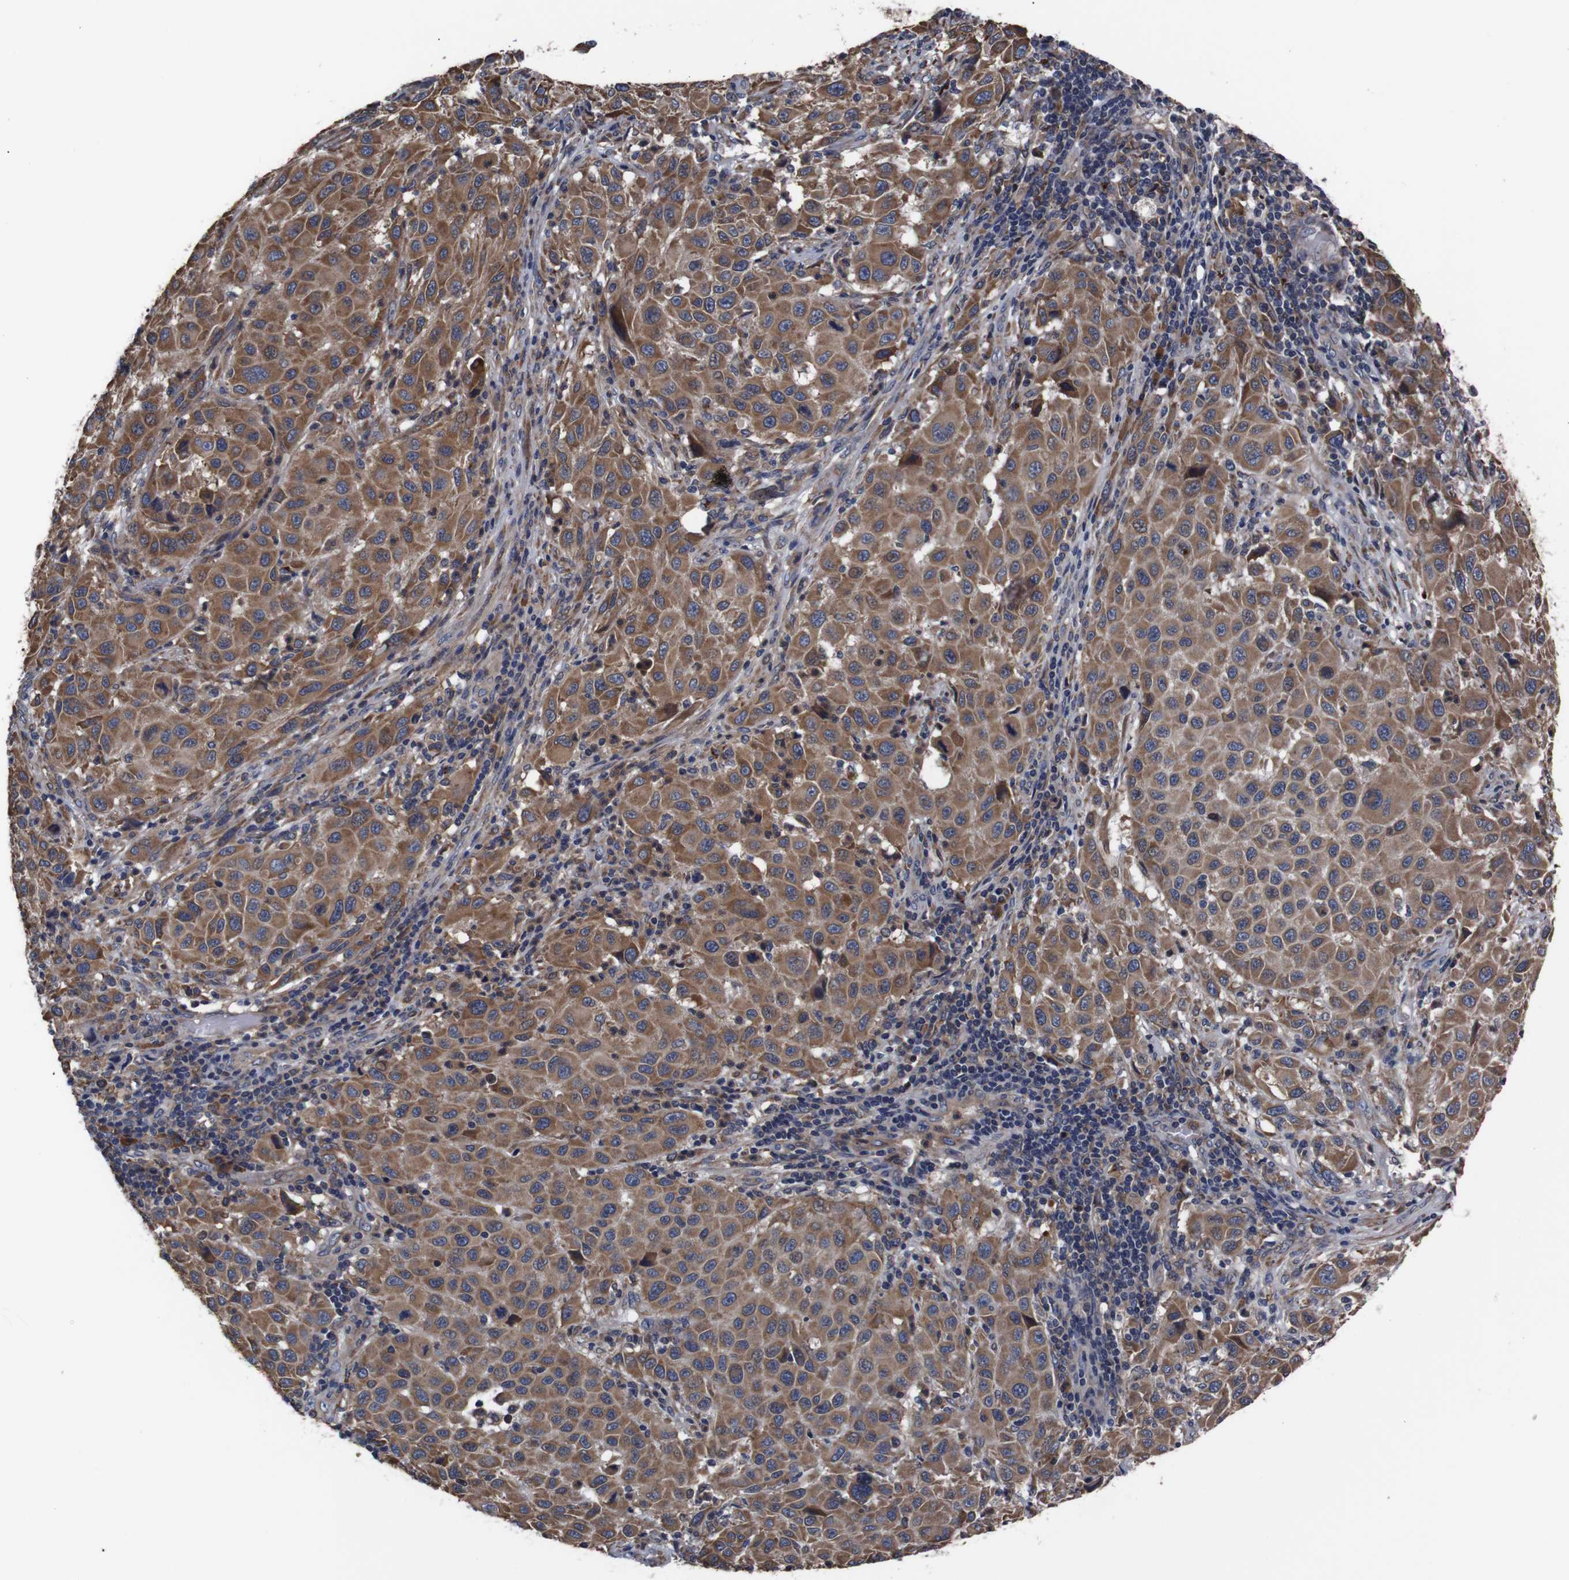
{"staining": {"intensity": "strong", "quantity": ">75%", "location": "cytoplasmic/membranous"}, "tissue": "melanoma", "cell_type": "Tumor cells", "image_type": "cancer", "snomed": [{"axis": "morphology", "description": "Malignant melanoma, Metastatic site"}, {"axis": "topography", "description": "Lymph node"}], "caption": "A brown stain shows strong cytoplasmic/membranous staining of a protein in human malignant melanoma (metastatic site) tumor cells. (Brightfield microscopy of DAB IHC at high magnification).", "gene": "SIGMAR1", "patient": {"sex": "male", "age": 61}}